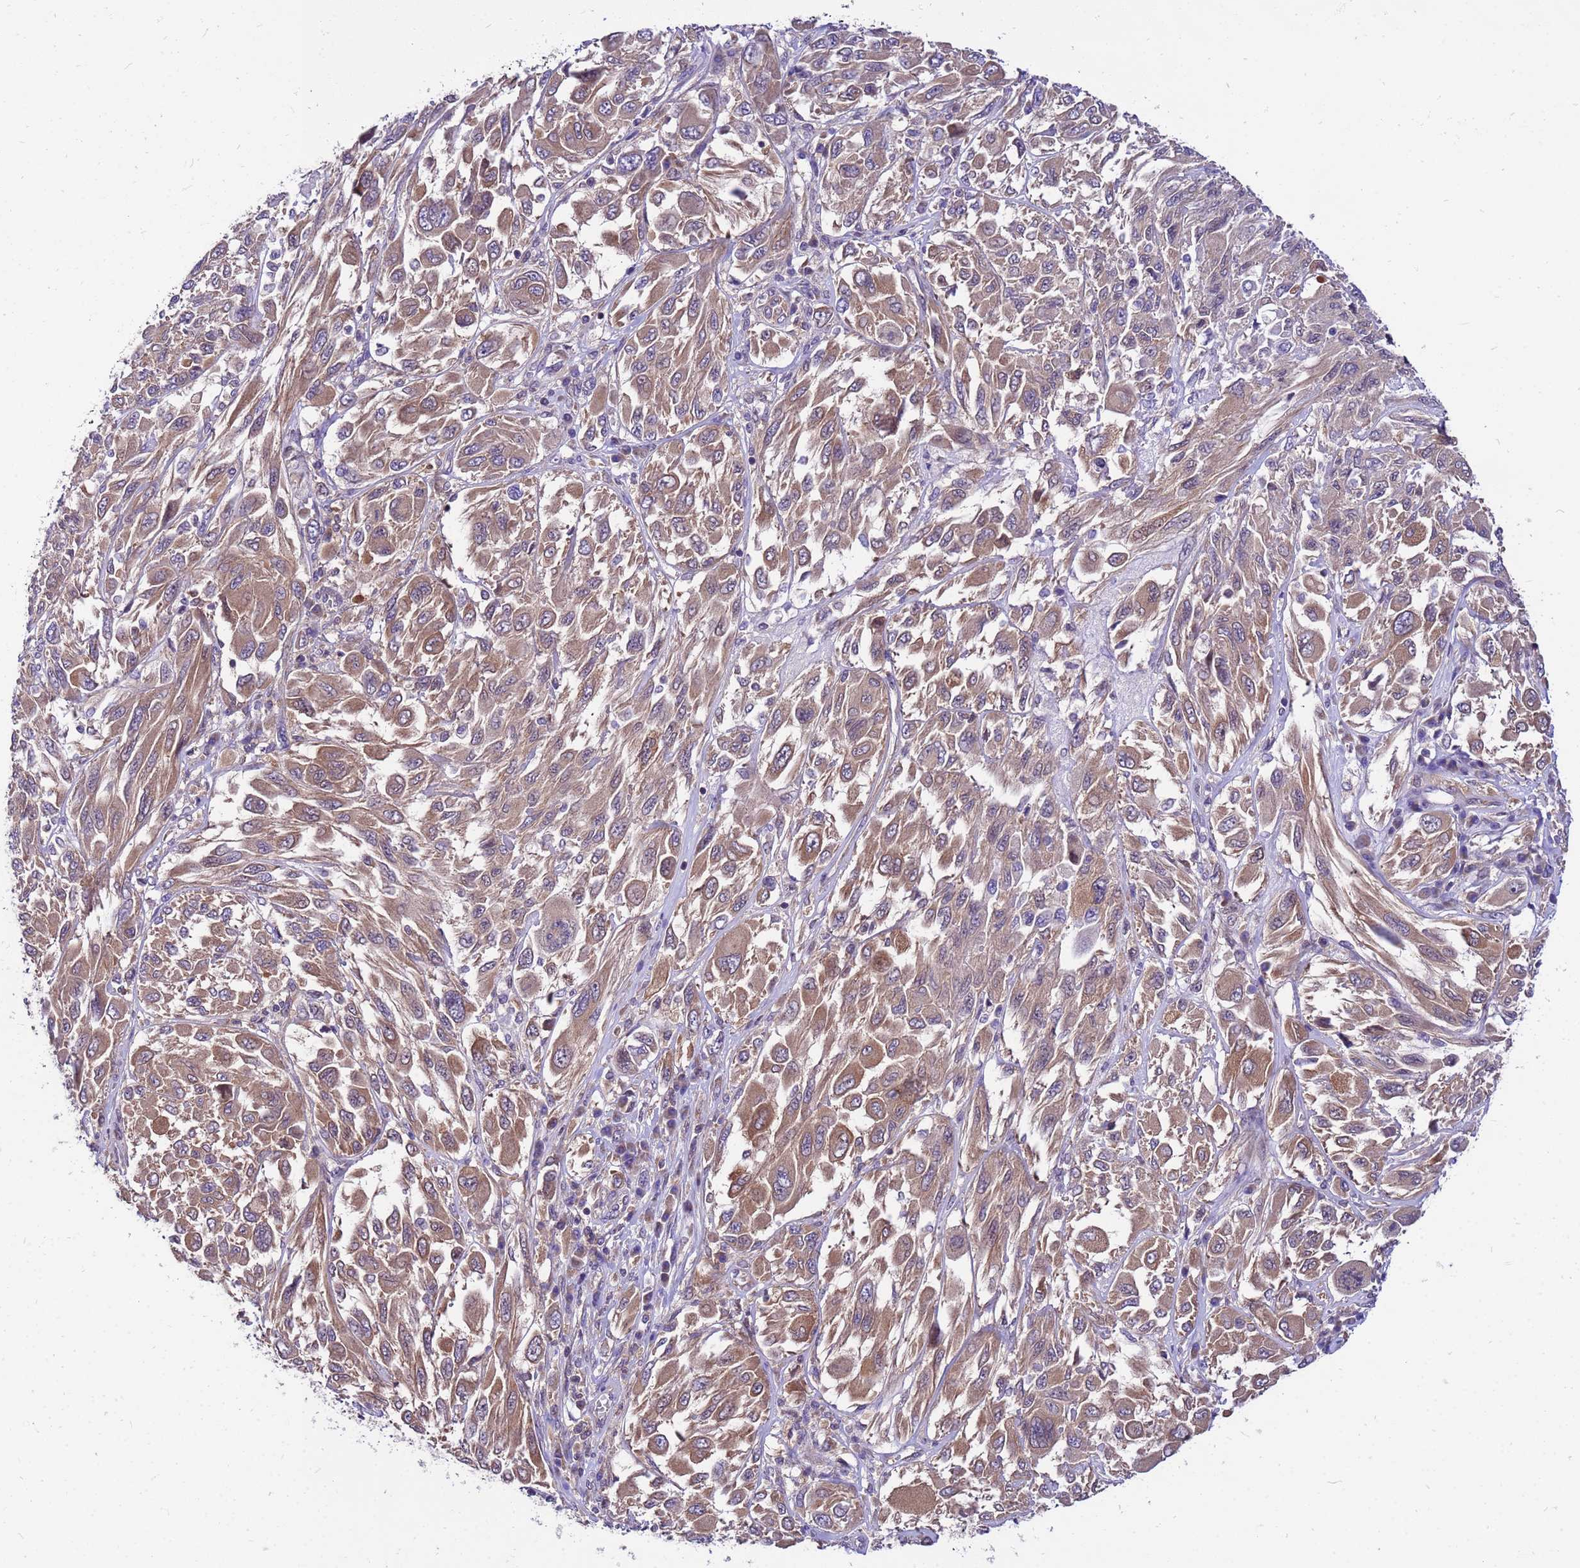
{"staining": {"intensity": "moderate", "quantity": ">75%", "location": "cytoplasmic/membranous"}, "tissue": "melanoma", "cell_type": "Tumor cells", "image_type": "cancer", "snomed": [{"axis": "morphology", "description": "Malignant melanoma, NOS"}, {"axis": "topography", "description": "Skin"}], "caption": "Immunohistochemistry (IHC) histopathology image of neoplastic tissue: human malignant melanoma stained using immunohistochemistry shows medium levels of moderate protein expression localized specifically in the cytoplasmic/membranous of tumor cells, appearing as a cytoplasmic/membranous brown color.", "gene": "GET3", "patient": {"sex": "female", "age": 91}}